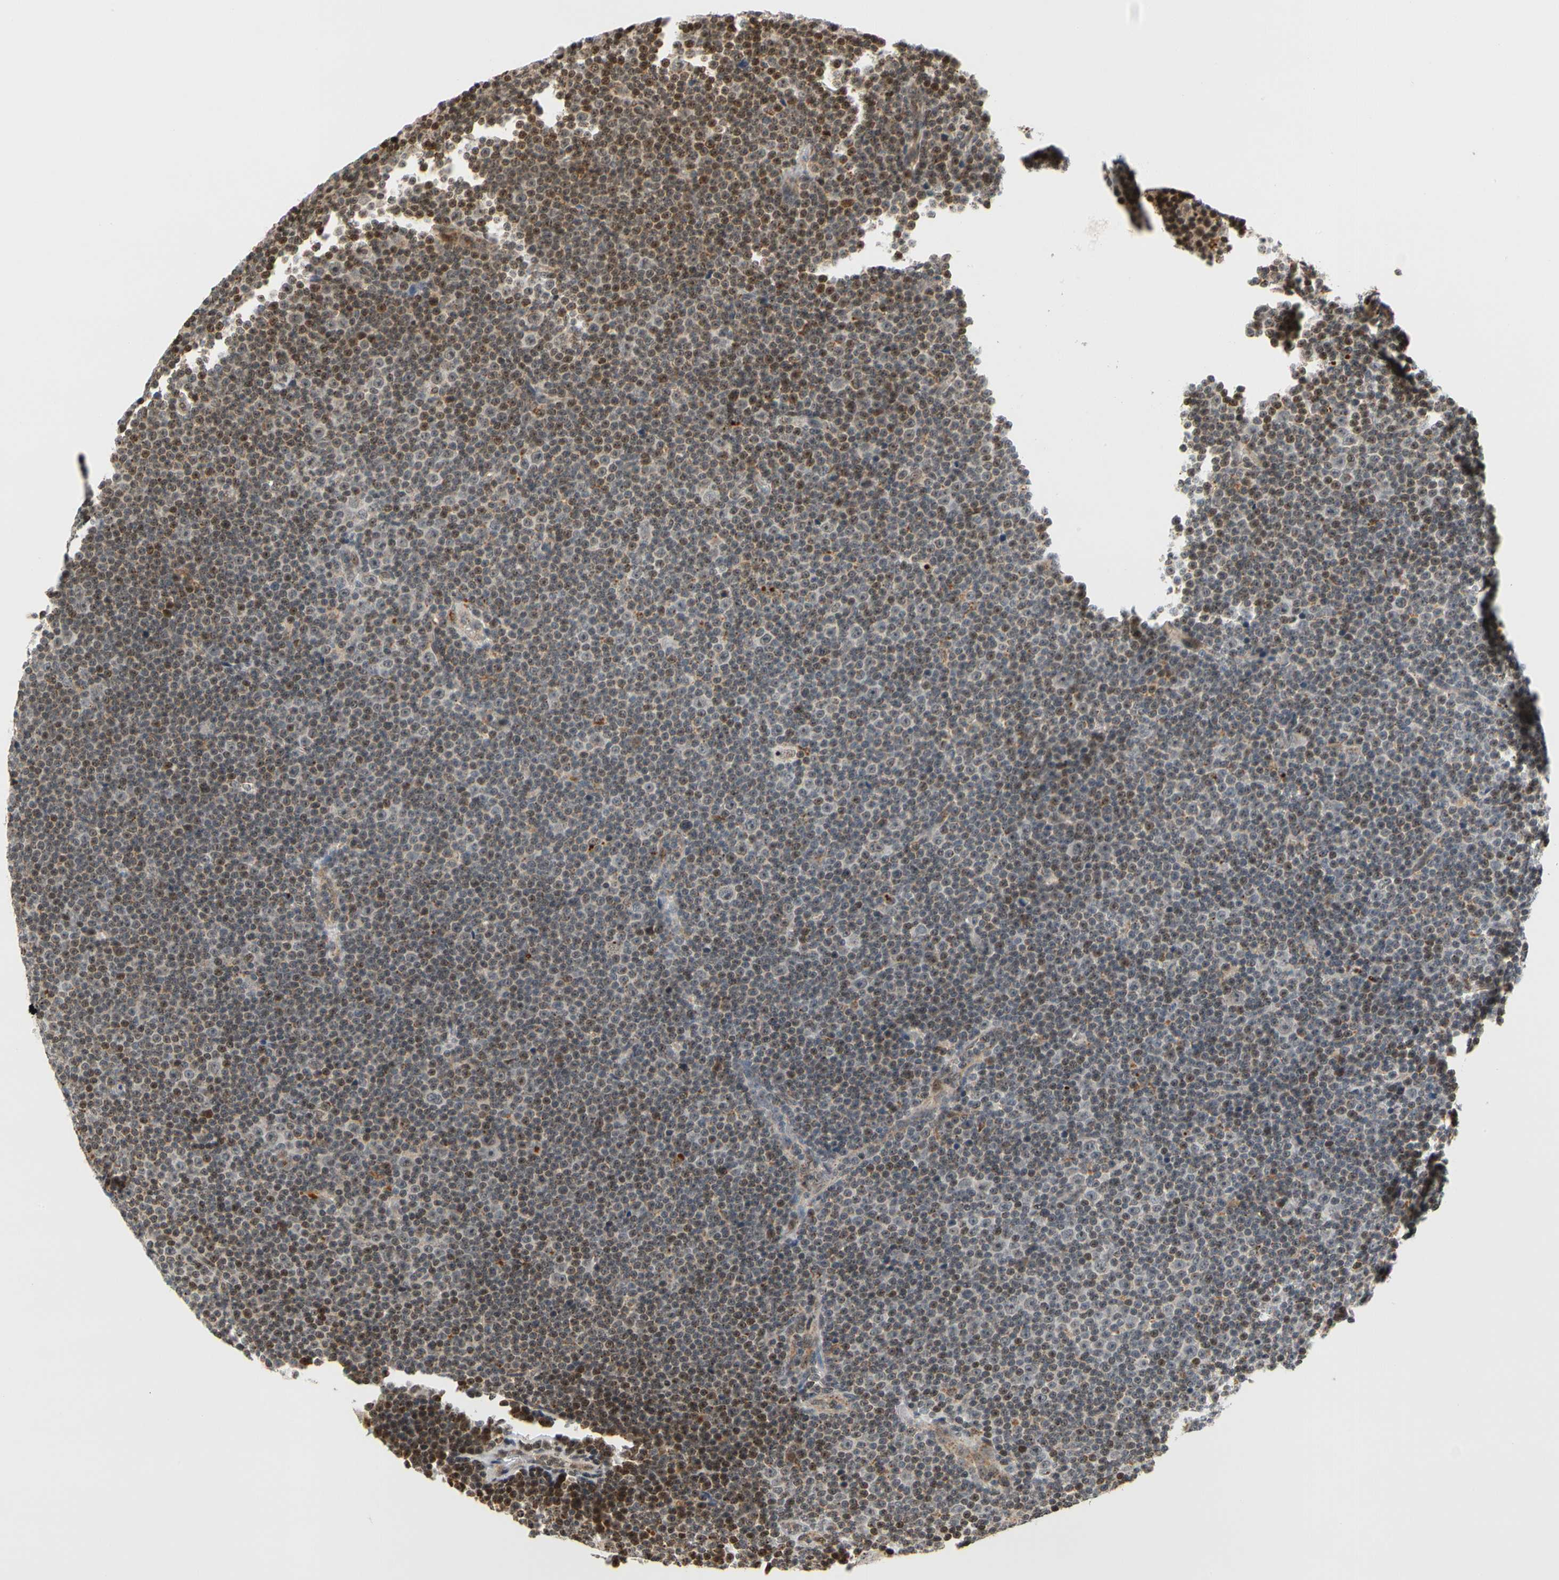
{"staining": {"intensity": "moderate", "quantity": "<25%", "location": "cytoplasmic/membranous,nuclear"}, "tissue": "lymphoma", "cell_type": "Tumor cells", "image_type": "cancer", "snomed": [{"axis": "morphology", "description": "Malignant lymphoma, non-Hodgkin's type, Low grade"}, {"axis": "topography", "description": "Lymph node"}], "caption": "Protein staining by immunohistochemistry (IHC) demonstrates moderate cytoplasmic/membranous and nuclear expression in approximately <25% of tumor cells in lymphoma.", "gene": "CDK7", "patient": {"sex": "female", "age": 67}}